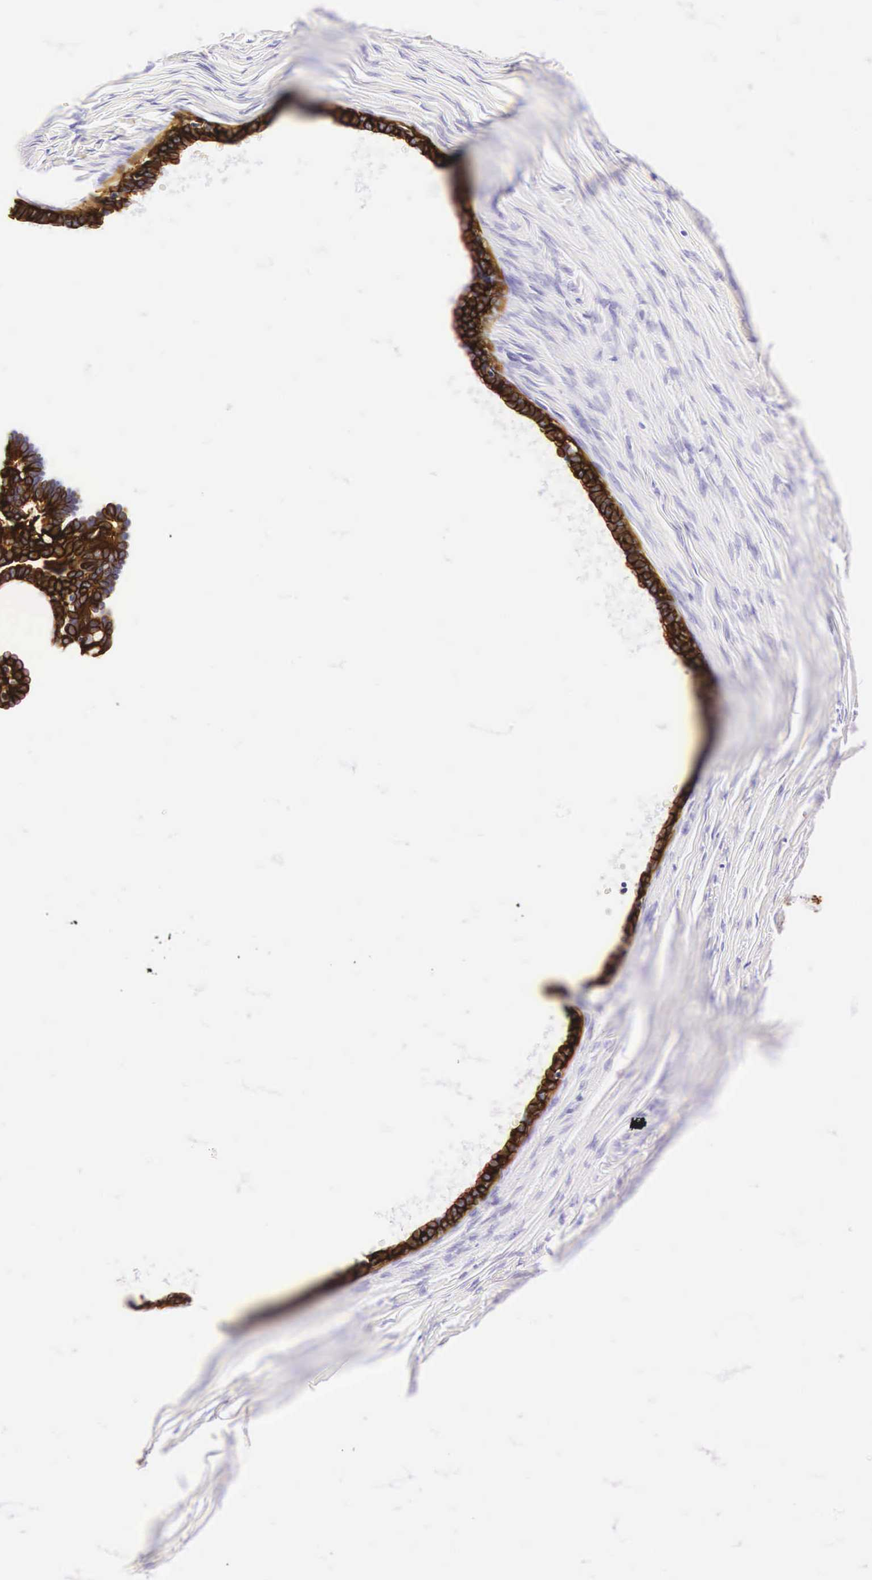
{"staining": {"intensity": "strong", "quantity": ">75%", "location": "cytoplasmic/membranous"}, "tissue": "ovarian cancer", "cell_type": "Tumor cells", "image_type": "cancer", "snomed": [{"axis": "morphology", "description": "Cystadenocarcinoma, serous, NOS"}, {"axis": "topography", "description": "Ovary"}], "caption": "A histopathology image showing strong cytoplasmic/membranous staining in about >75% of tumor cells in serous cystadenocarcinoma (ovarian), as visualized by brown immunohistochemical staining.", "gene": "KRT18", "patient": {"sex": "female", "age": 71}}